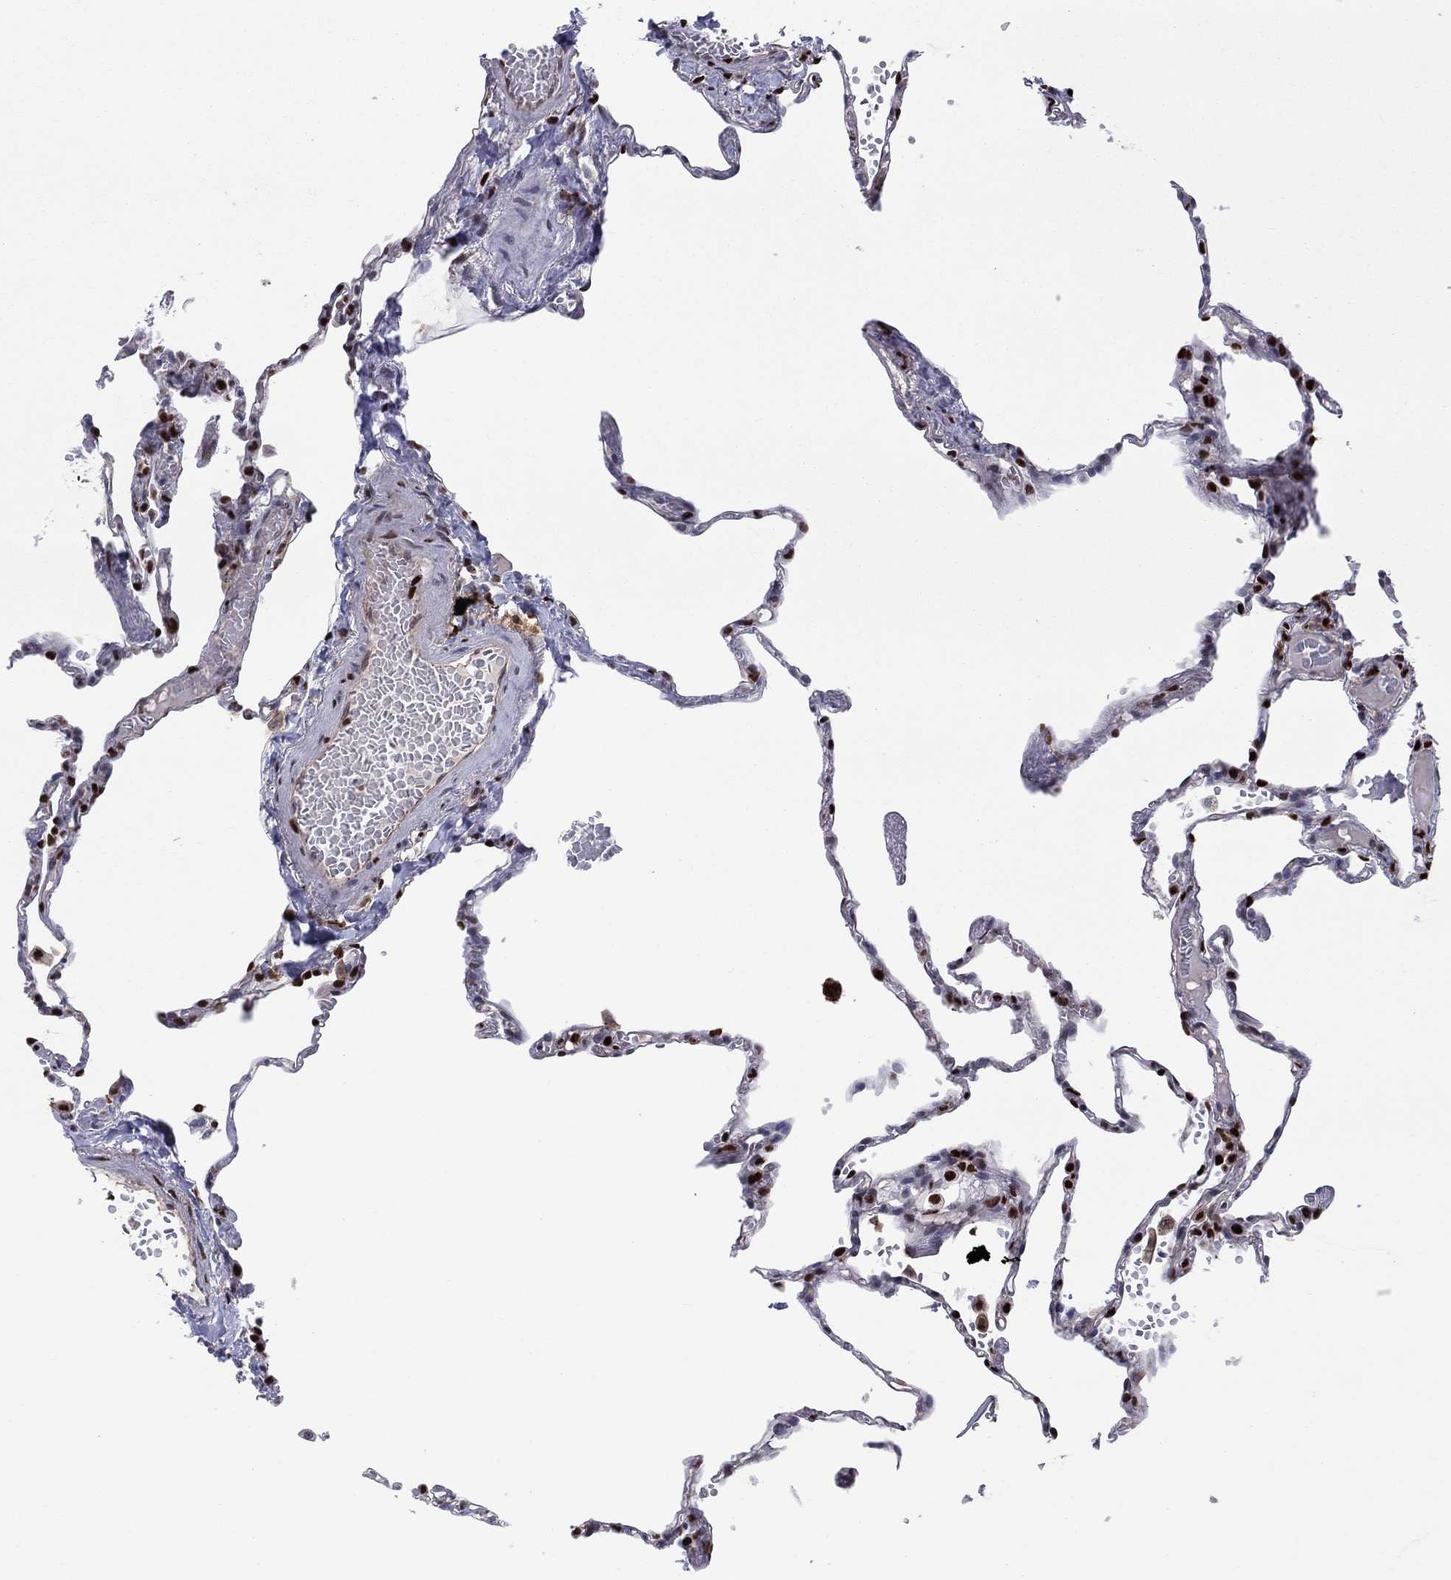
{"staining": {"intensity": "negative", "quantity": "none", "location": "none"}, "tissue": "lung", "cell_type": "Alveolar cells", "image_type": "normal", "snomed": [{"axis": "morphology", "description": "Normal tissue, NOS"}, {"axis": "topography", "description": "Lung"}], "caption": "Lung was stained to show a protein in brown. There is no significant positivity in alveolar cells. (DAB (3,3'-diaminobenzidine) immunohistochemistry visualized using brightfield microscopy, high magnification).", "gene": "ZNHIT3", "patient": {"sex": "male", "age": 78}}